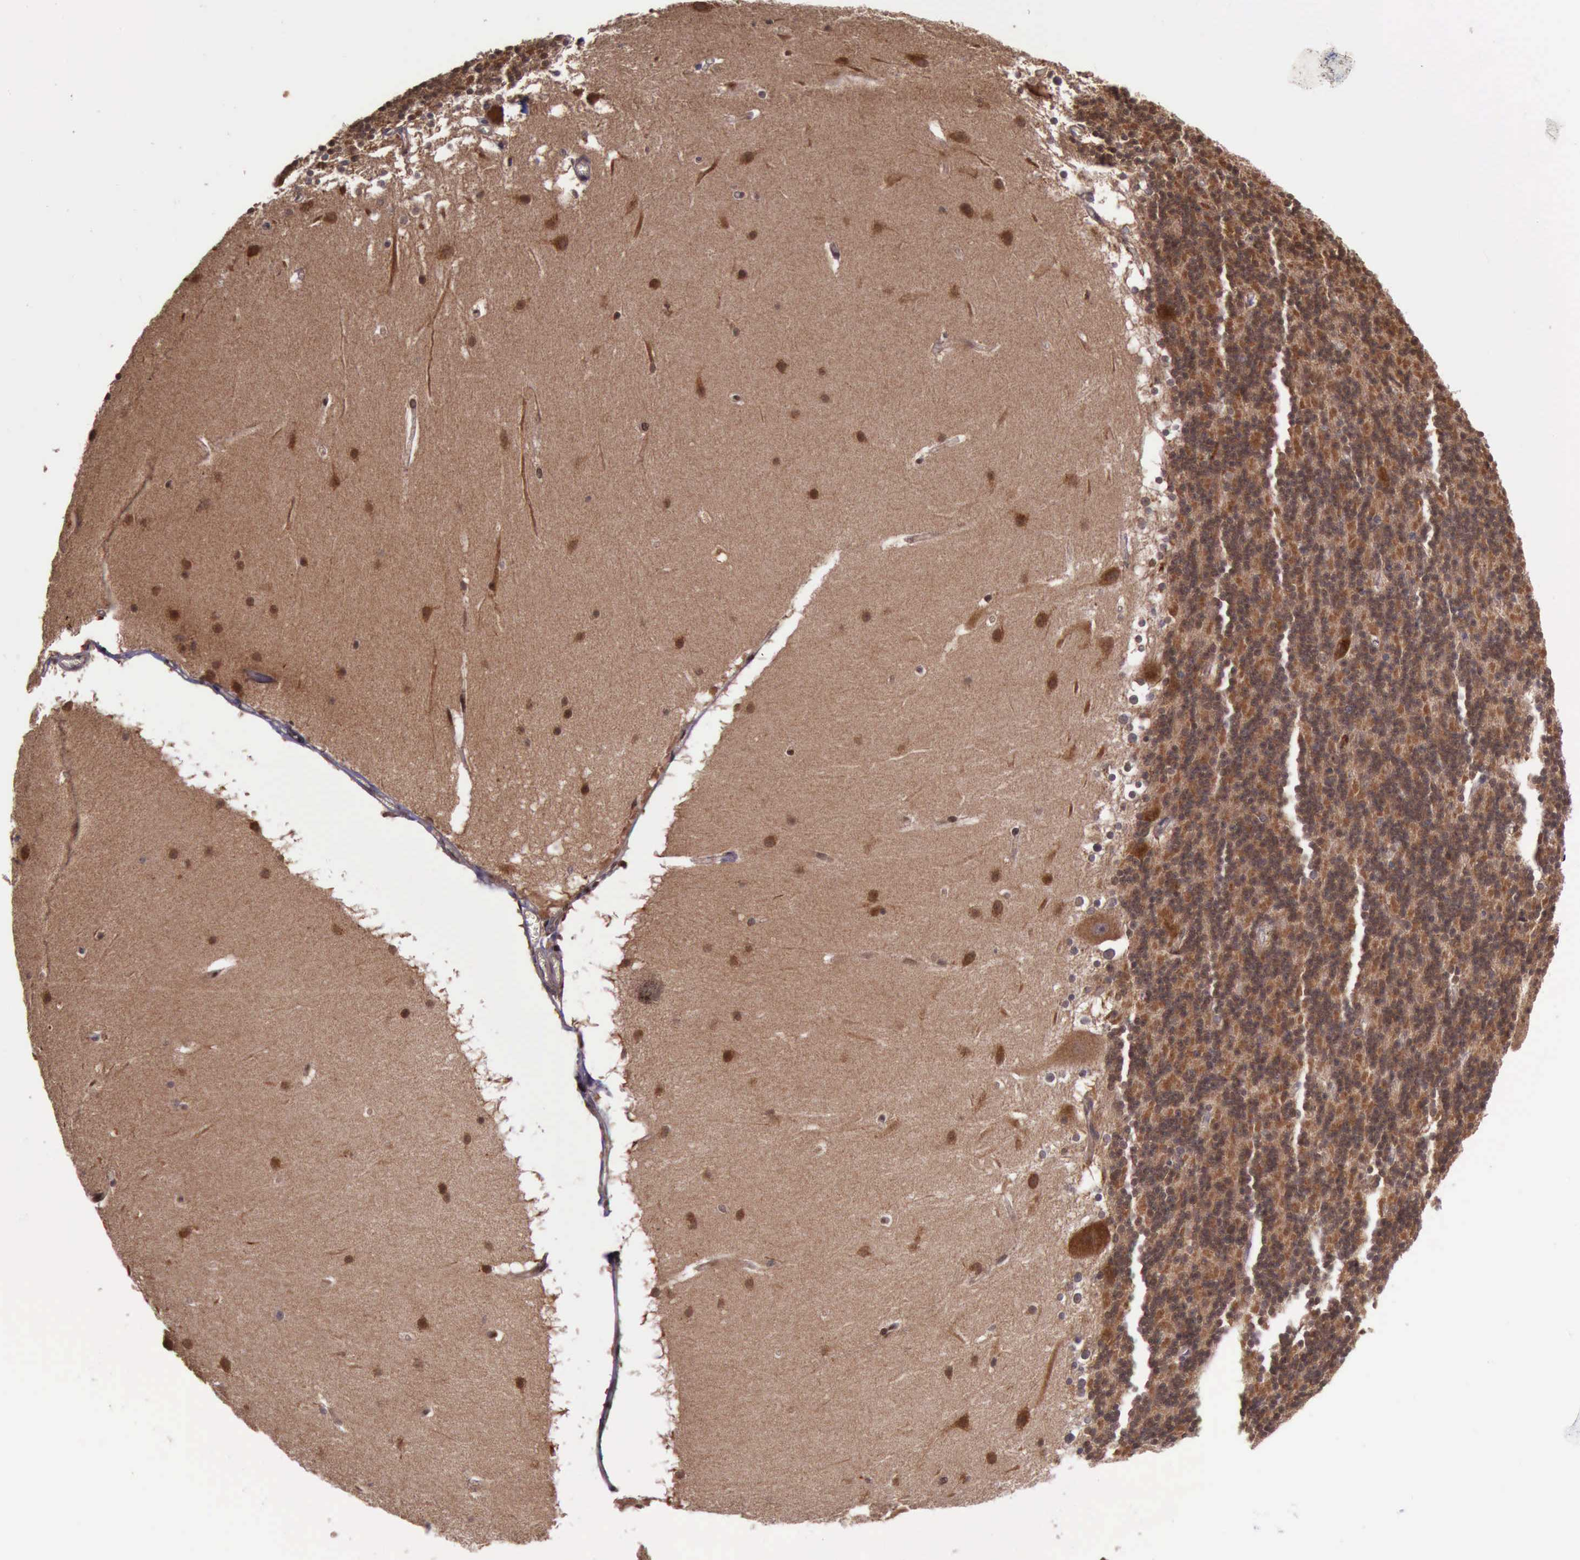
{"staining": {"intensity": "moderate", "quantity": ">75%", "location": "cytoplasmic/membranous"}, "tissue": "cerebellum", "cell_type": "Cells in granular layer", "image_type": "normal", "snomed": [{"axis": "morphology", "description": "Normal tissue, NOS"}, {"axis": "topography", "description": "Cerebellum"}], "caption": "An immunohistochemistry image of benign tissue is shown. Protein staining in brown highlights moderate cytoplasmic/membranous positivity in cerebellum within cells in granular layer.", "gene": "ARMCX3", "patient": {"sex": "female", "age": 19}}